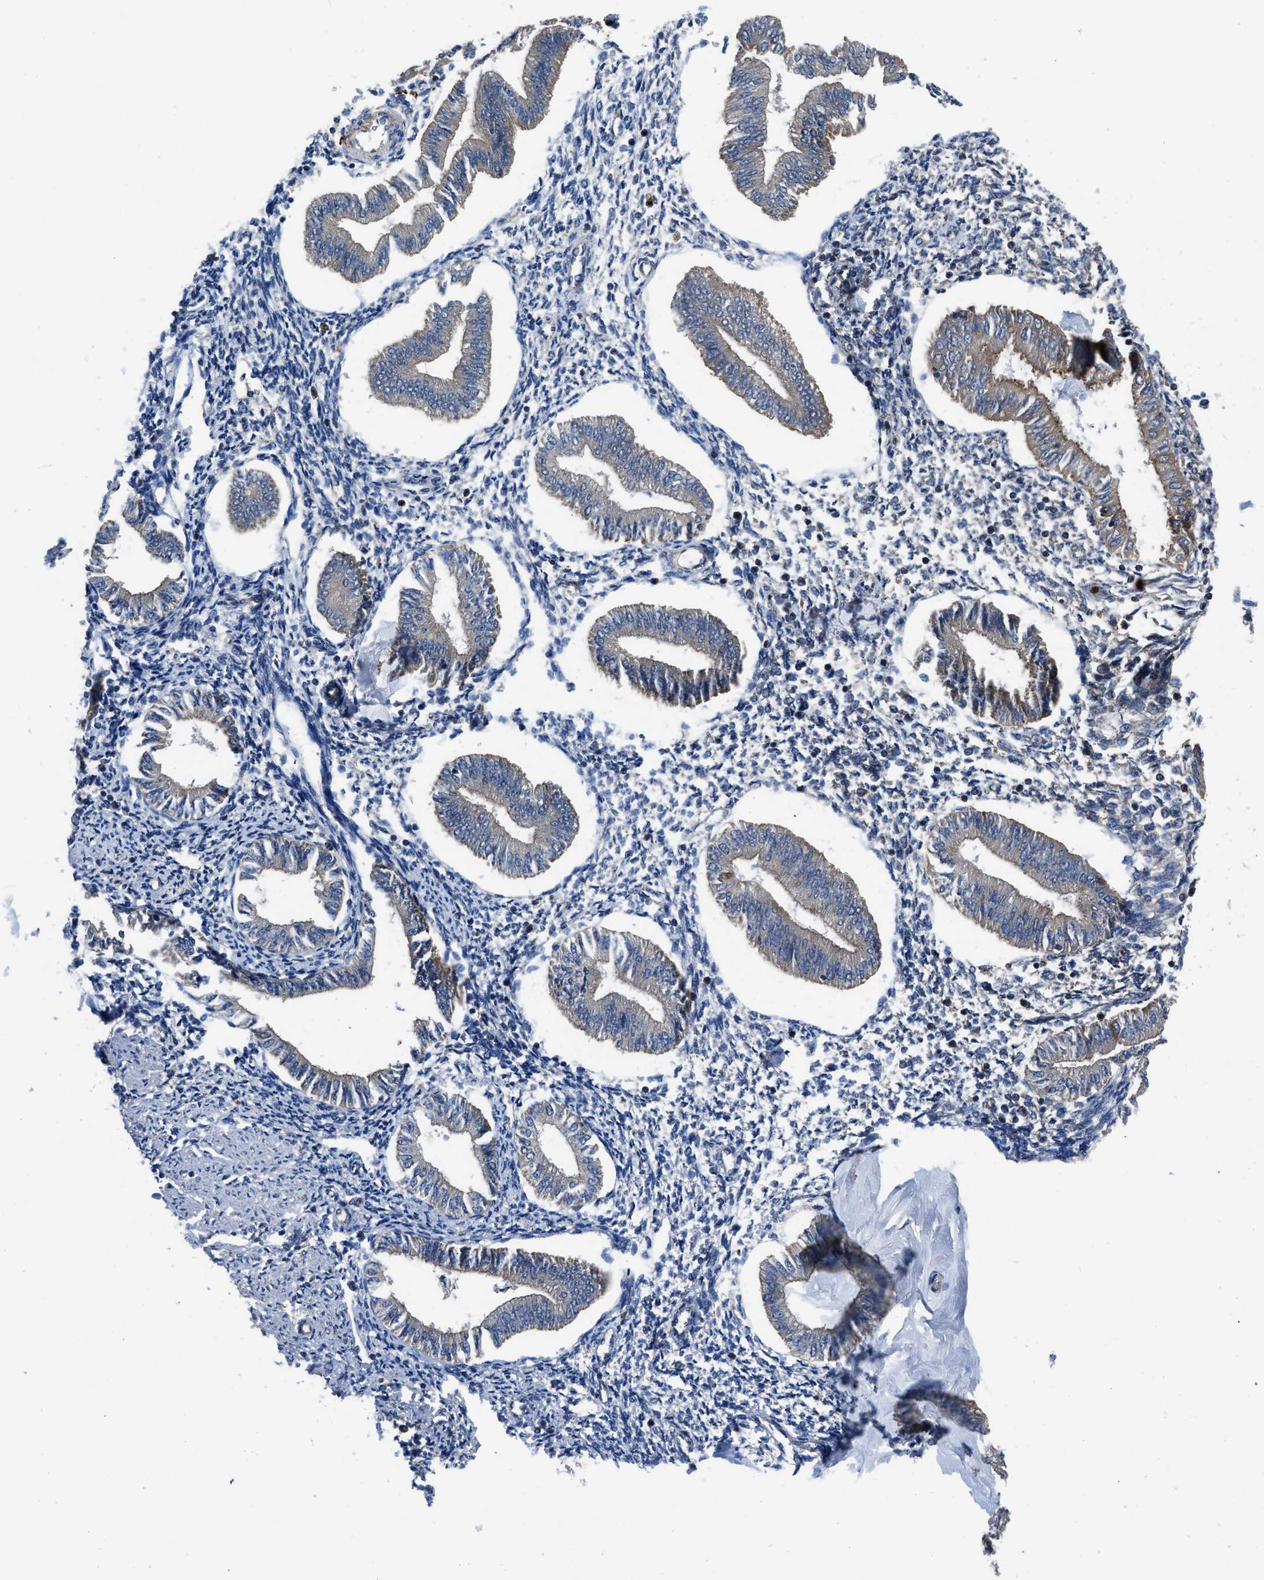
{"staining": {"intensity": "negative", "quantity": "none", "location": "none"}, "tissue": "endometrium", "cell_type": "Cells in endometrial stroma", "image_type": "normal", "snomed": [{"axis": "morphology", "description": "Normal tissue, NOS"}, {"axis": "topography", "description": "Endometrium"}], "caption": "There is no significant staining in cells in endometrial stroma of endometrium. (Brightfield microscopy of DAB (3,3'-diaminobenzidine) immunohistochemistry (IHC) at high magnification).", "gene": "USP25", "patient": {"sex": "female", "age": 50}}